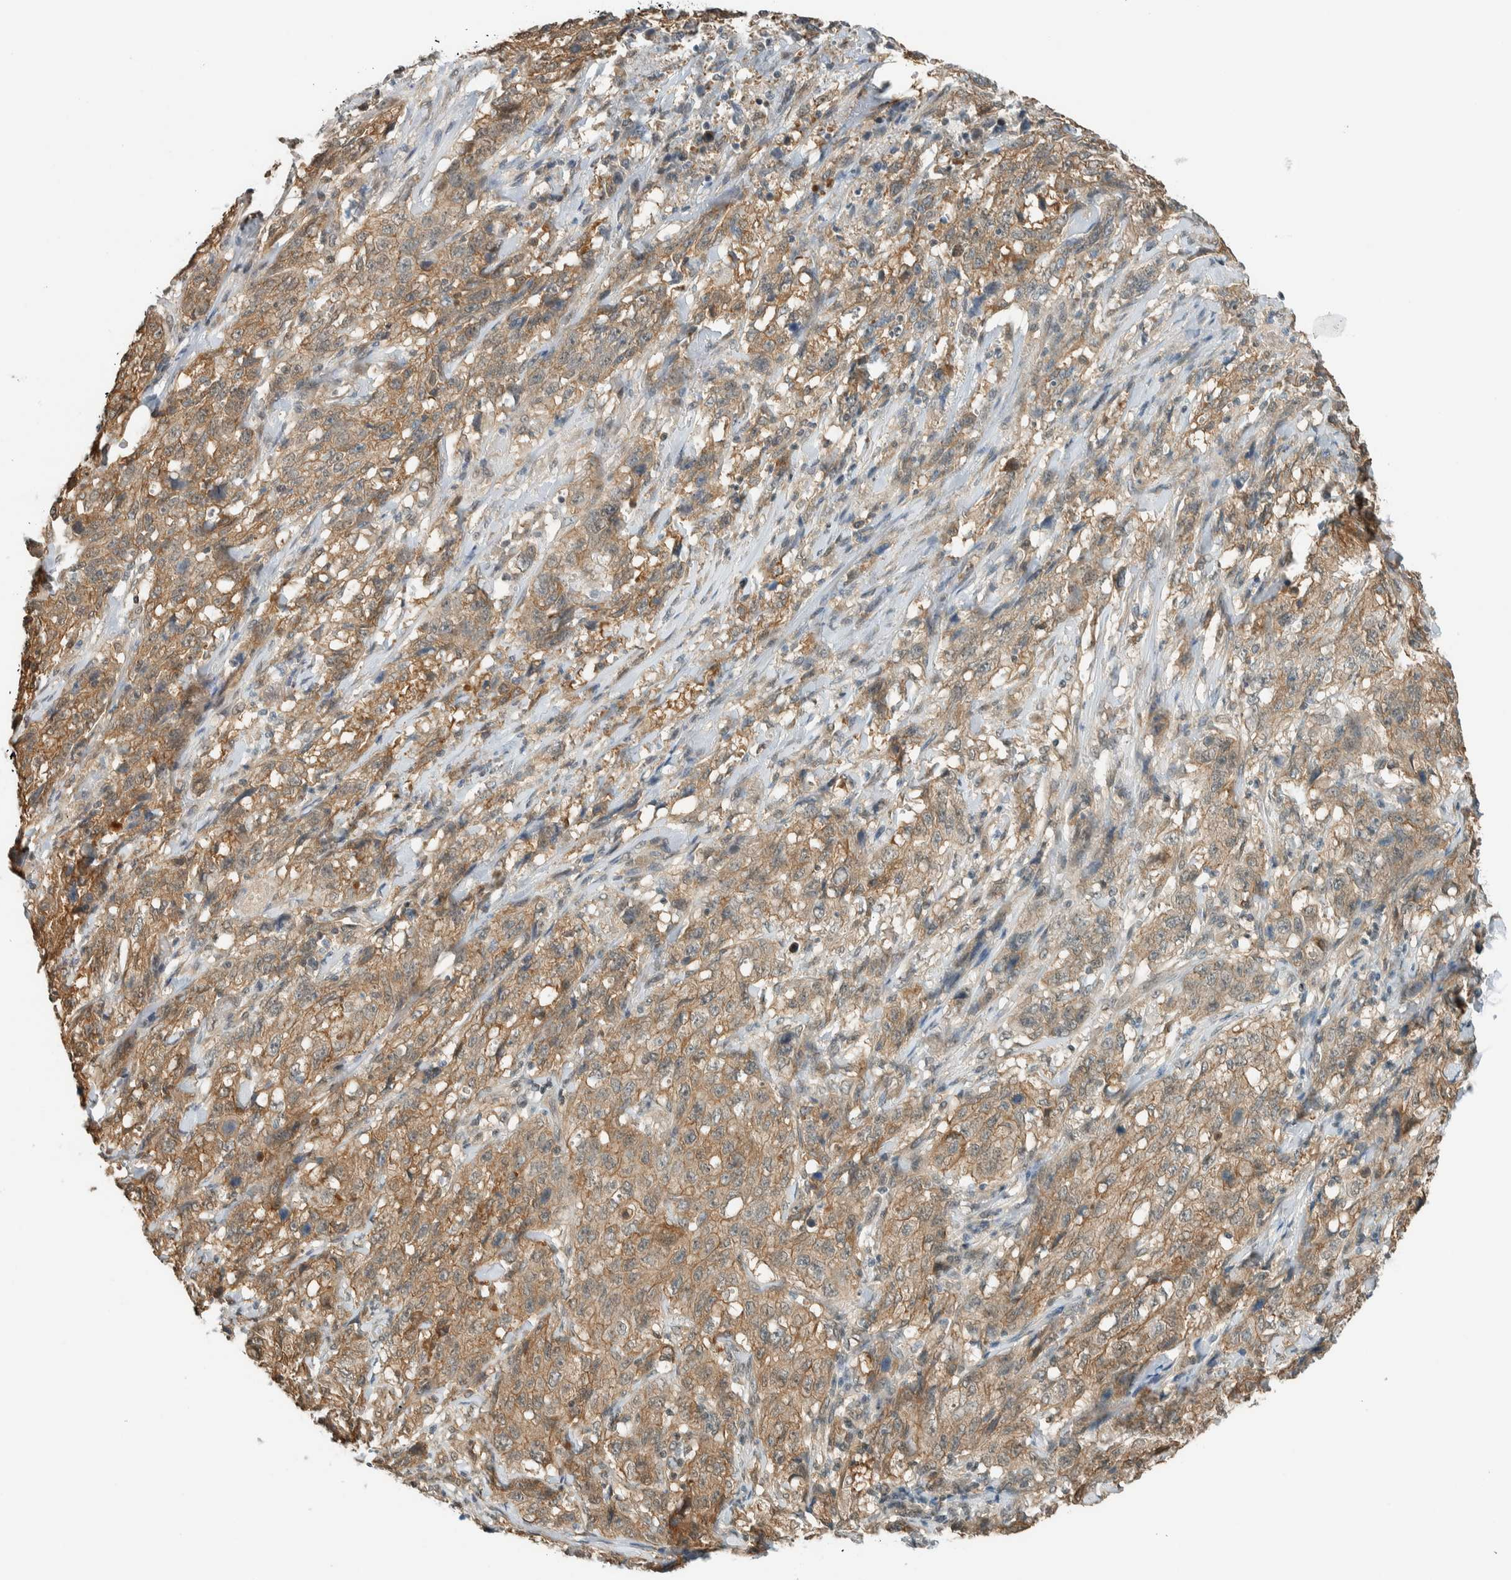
{"staining": {"intensity": "moderate", "quantity": ">75%", "location": "cytoplasmic/membranous"}, "tissue": "stomach cancer", "cell_type": "Tumor cells", "image_type": "cancer", "snomed": [{"axis": "morphology", "description": "Adenocarcinoma, NOS"}, {"axis": "topography", "description": "Stomach"}], "caption": "Human stomach cancer (adenocarcinoma) stained with a brown dye demonstrates moderate cytoplasmic/membranous positive positivity in approximately >75% of tumor cells.", "gene": "NIBAN2", "patient": {"sex": "male", "age": 48}}